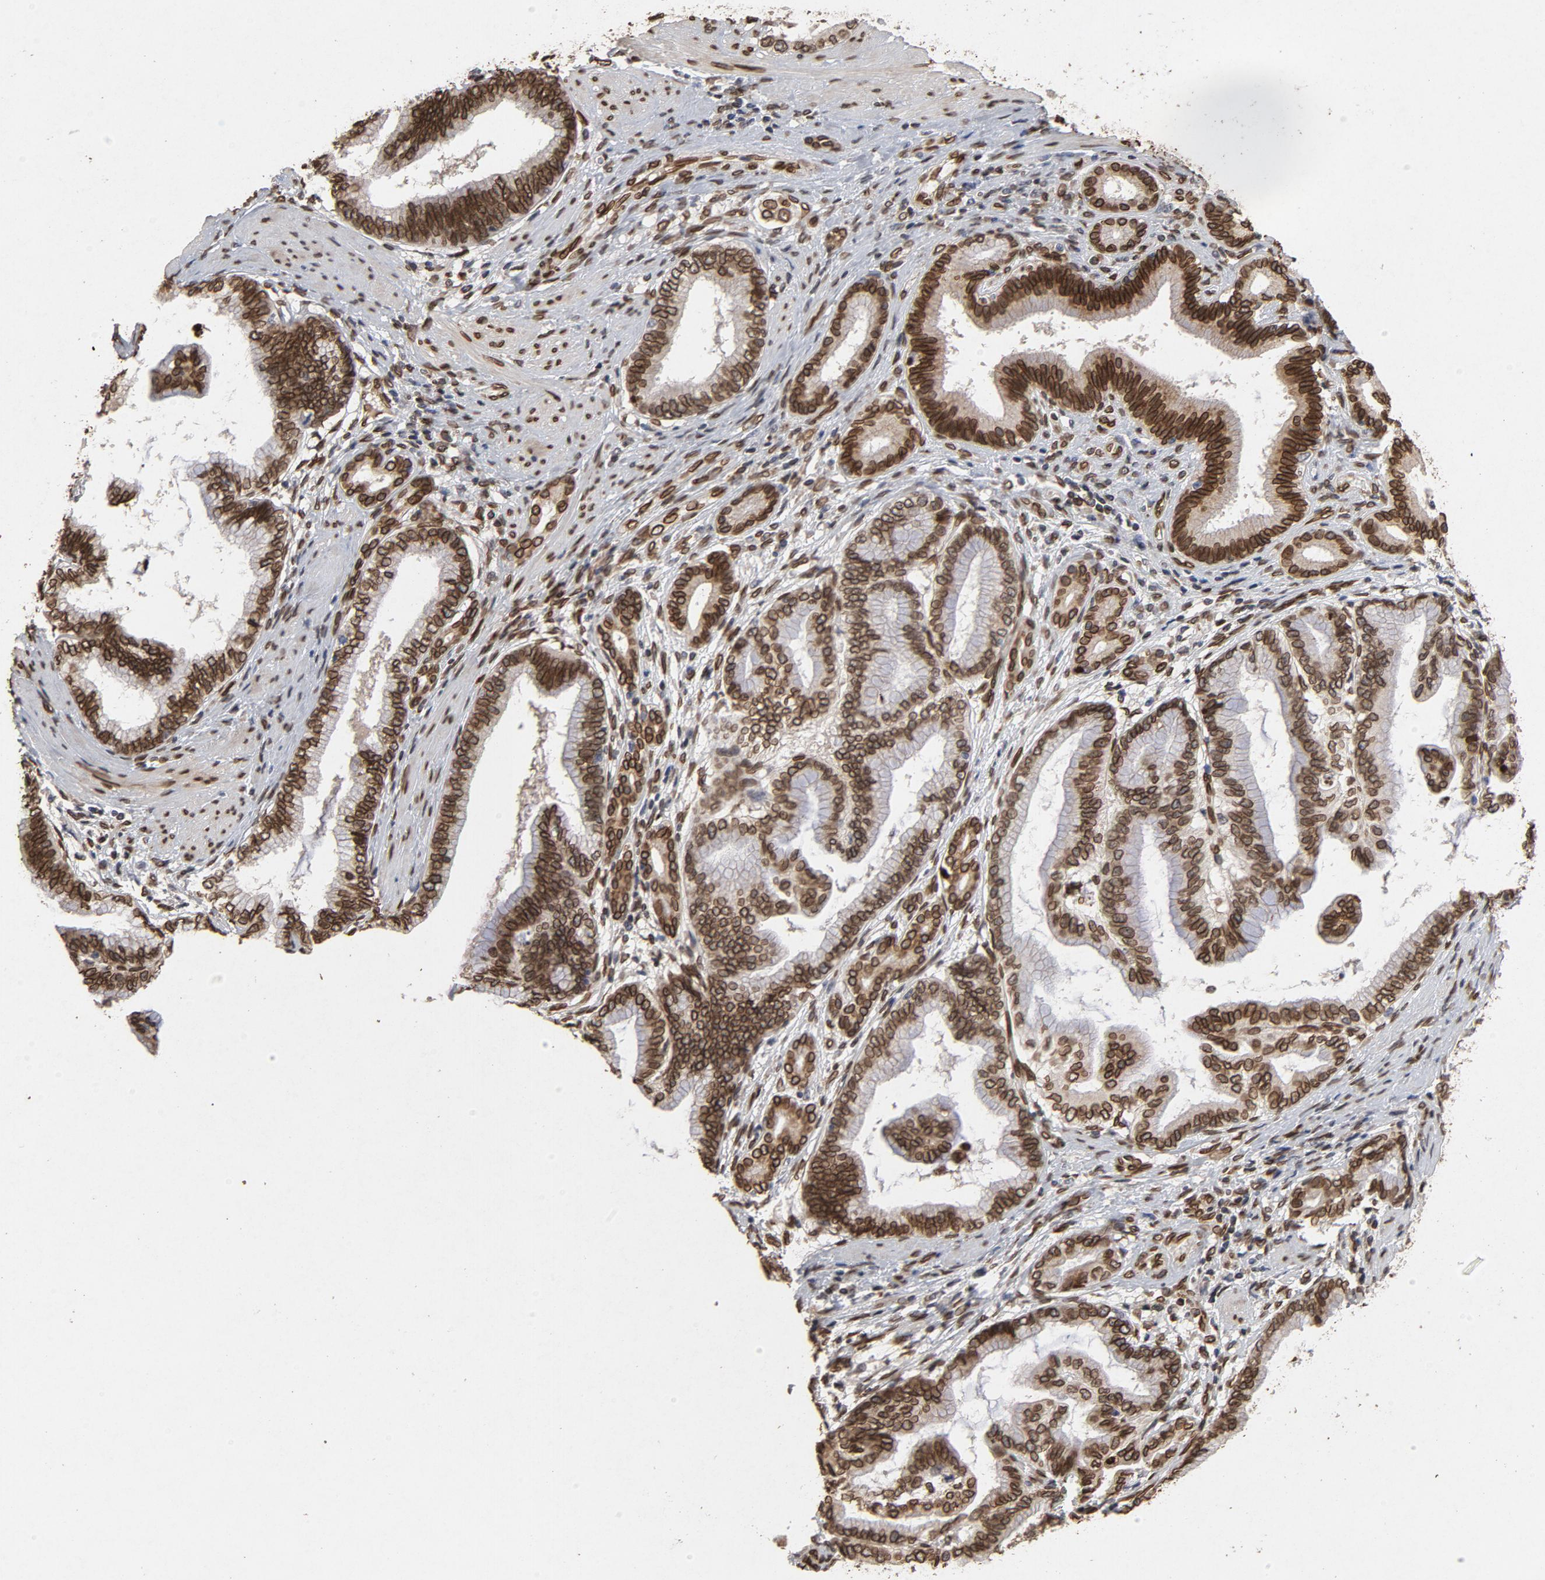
{"staining": {"intensity": "strong", "quantity": ">75%", "location": "cytoplasmic/membranous,nuclear"}, "tissue": "pancreatic cancer", "cell_type": "Tumor cells", "image_type": "cancer", "snomed": [{"axis": "morphology", "description": "Adenocarcinoma, NOS"}, {"axis": "topography", "description": "Pancreas"}], "caption": "Pancreatic adenocarcinoma stained with DAB (3,3'-diaminobenzidine) IHC displays high levels of strong cytoplasmic/membranous and nuclear staining in approximately >75% of tumor cells.", "gene": "LMNA", "patient": {"sex": "female", "age": 64}}